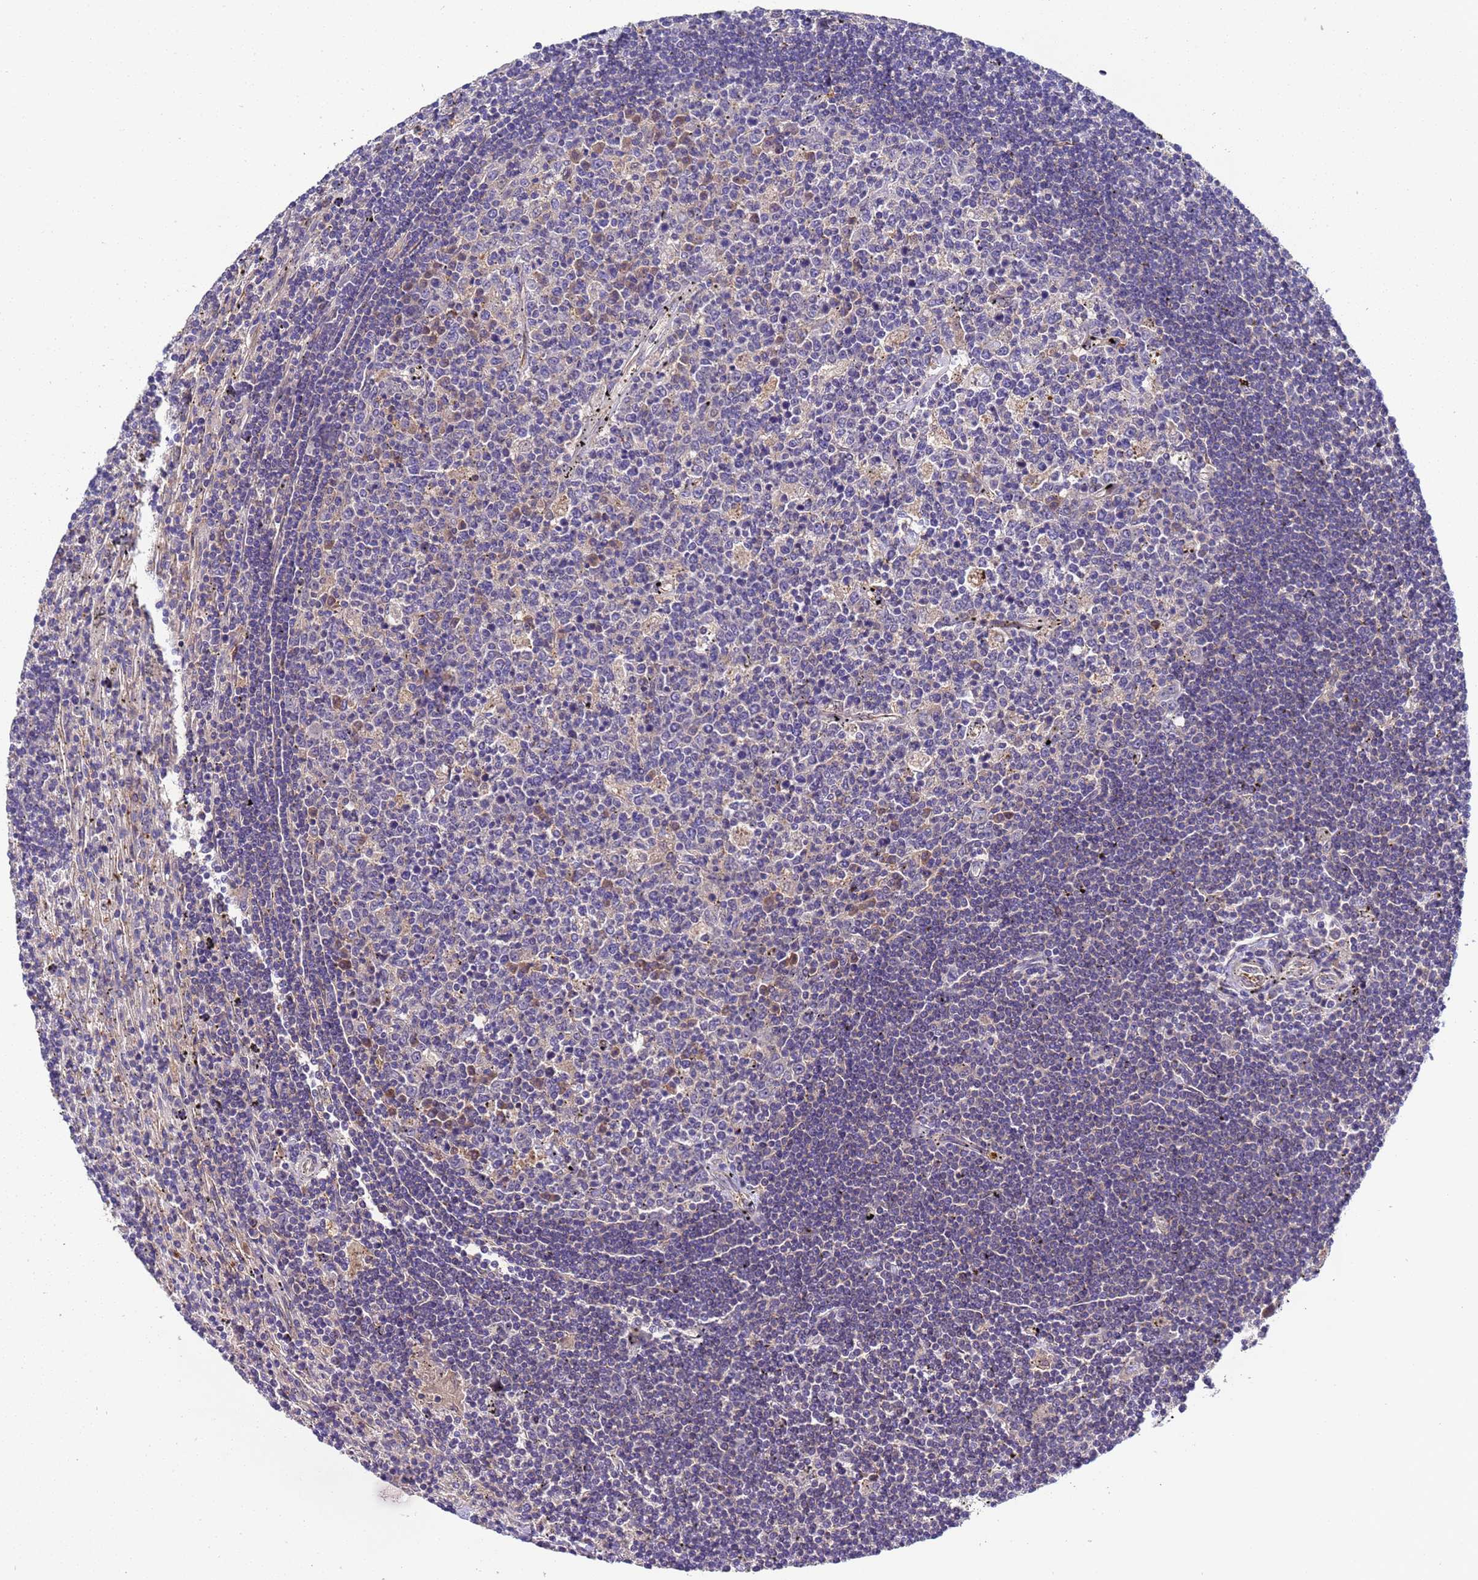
{"staining": {"intensity": "weak", "quantity": "25%-75%", "location": "cytoplasmic/membranous"}, "tissue": "lymphoma", "cell_type": "Tumor cells", "image_type": "cancer", "snomed": [{"axis": "morphology", "description": "Malignant lymphoma, non-Hodgkin's type, Low grade"}, {"axis": "topography", "description": "Spleen"}], "caption": "Lymphoma tissue demonstrates weak cytoplasmic/membranous positivity in about 25%-75% of tumor cells, visualized by immunohistochemistry.", "gene": "MOCS1", "patient": {"sex": "male", "age": 76}}